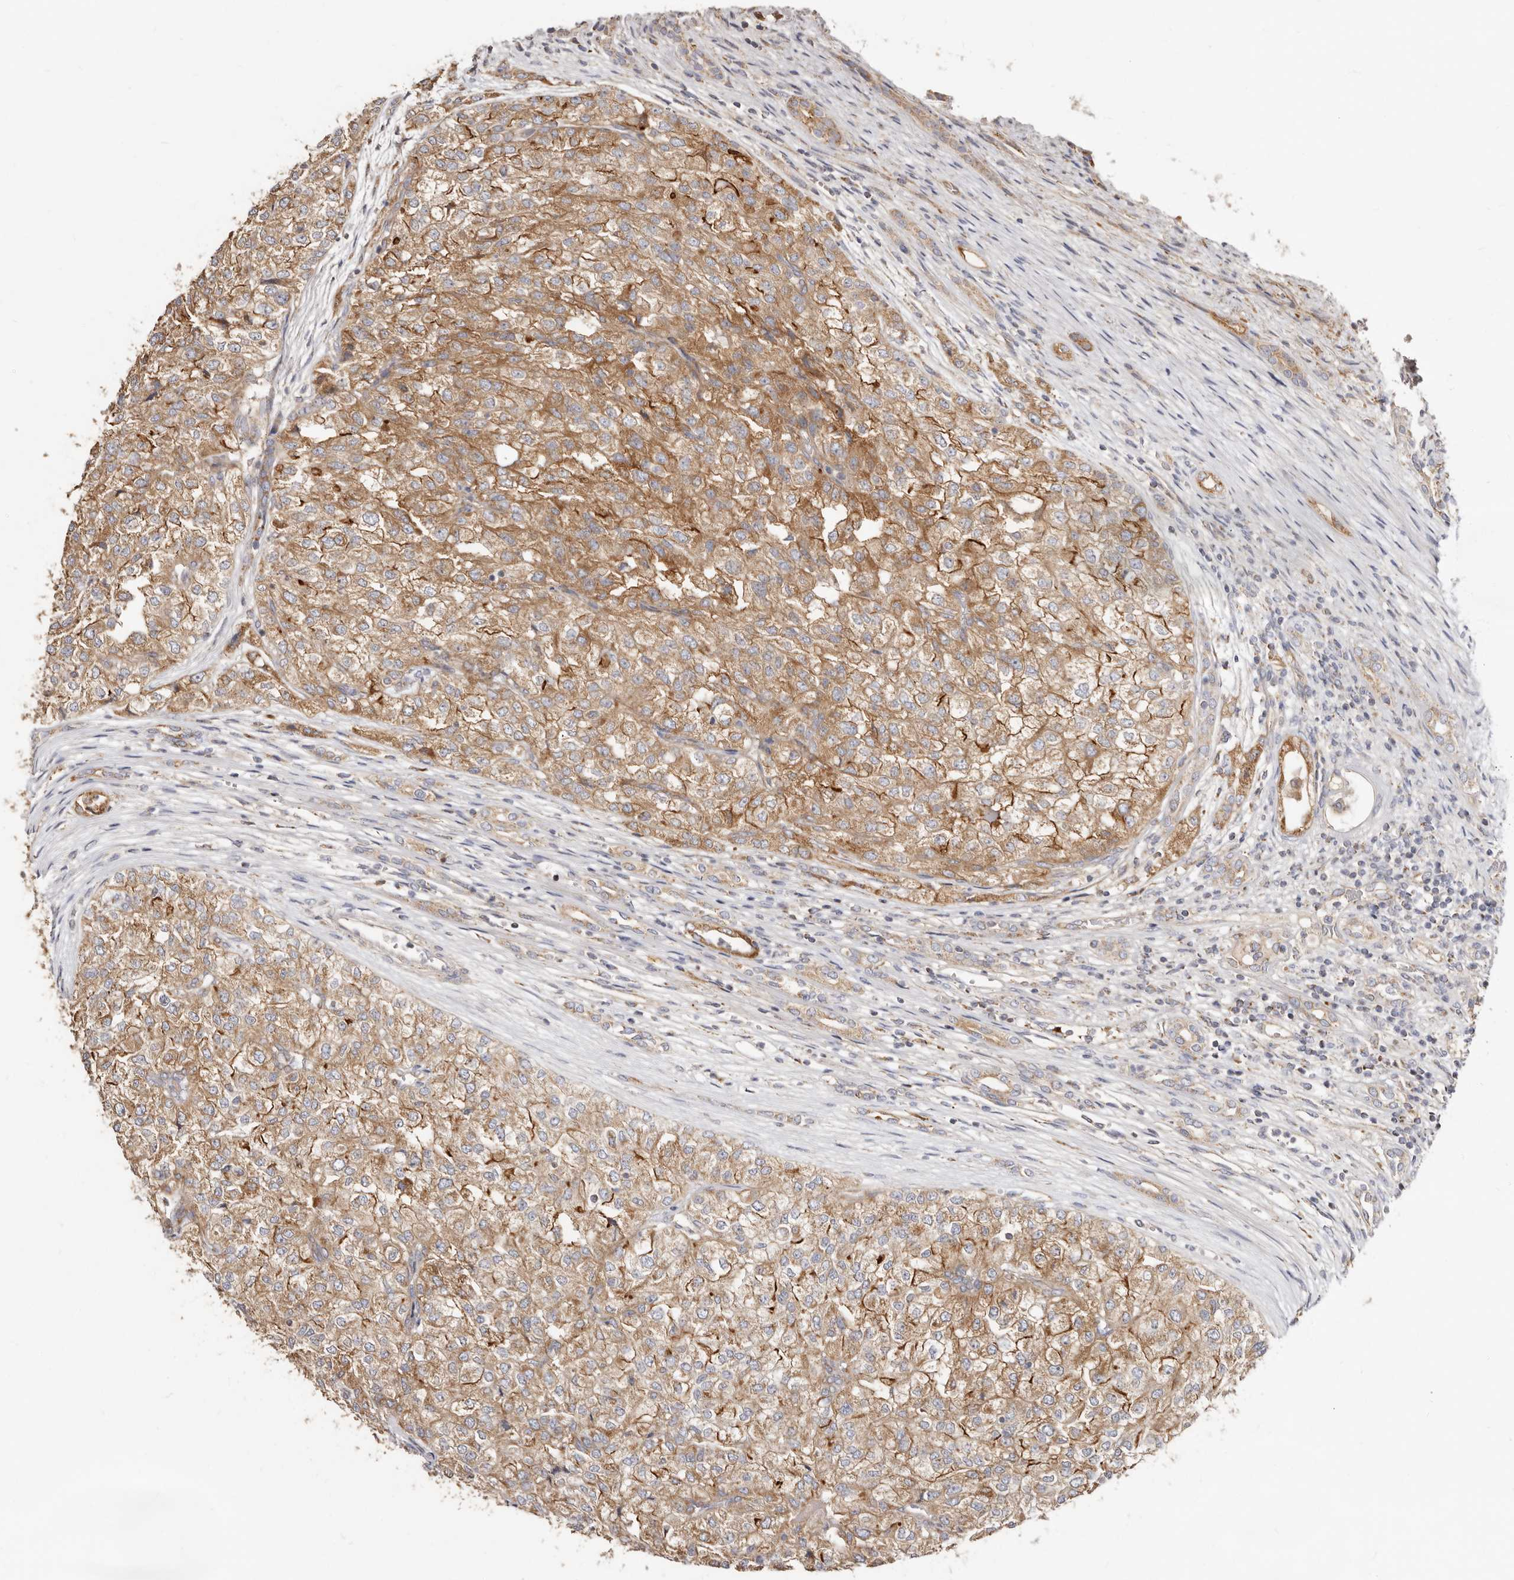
{"staining": {"intensity": "moderate", "quantity": ">75%", "location": "cytoplasmic/membranous"}, "tissue": "renal cancer", "cell_type": "Tumor cells", "image_type": "cancer", "snomed": [{"axis": "morphology", "description": "Adenocarcinoma, NOS"}, {"axis": "topography", "description": "Kidney"}], "caption": "A histopathology image of human renal cancer stained for a protein demonstrates moderate cytoplasmic/membranous brown staining in tumor cells.", "gene": "BAIAP2L1", "patient": {"sex": "female", "age": 54}}